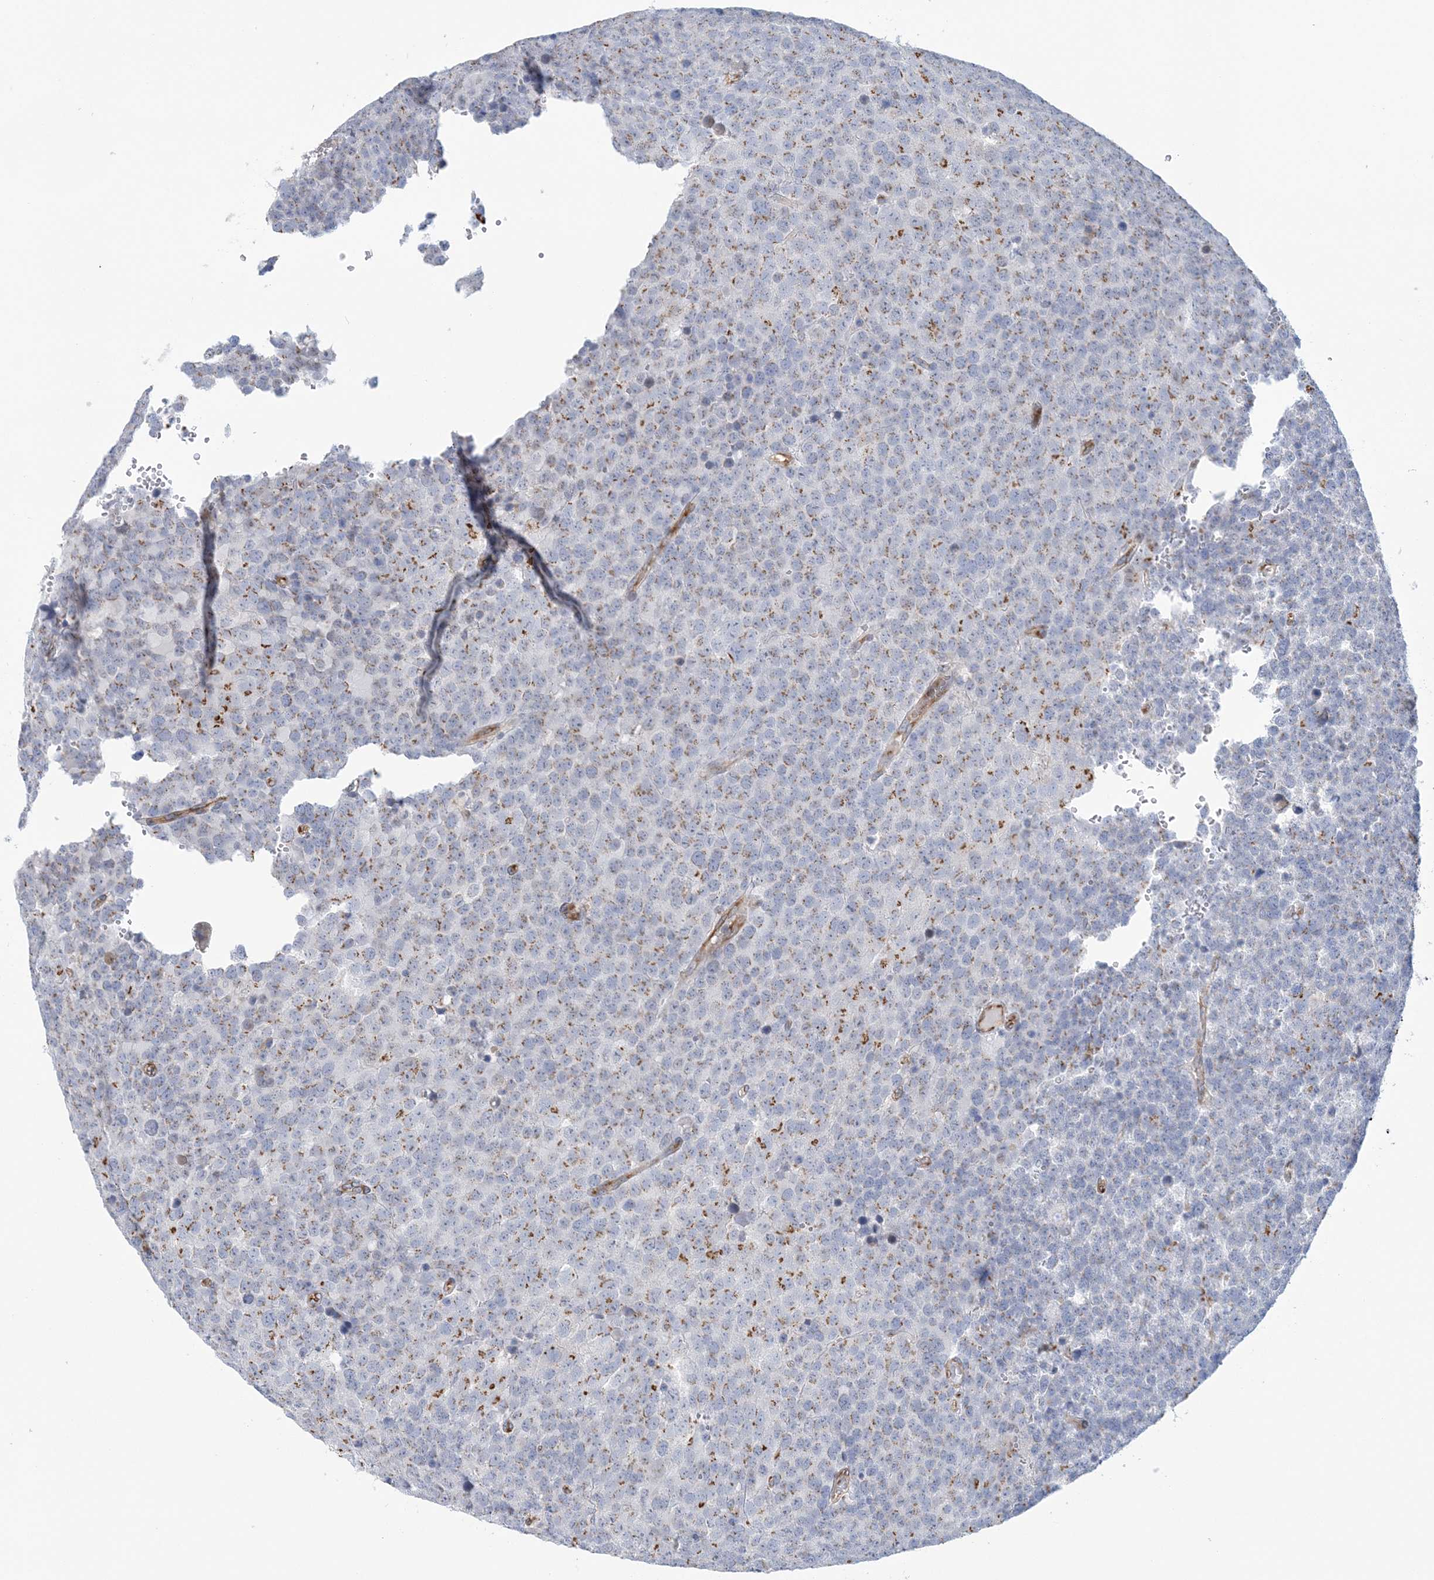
{"staining": {"intensity": "moderate", "quantity": "25%-75%", "location": "cytoplasmic/membranous"}, "tissue": "testis cancer", "cell_type": "Tumor cells", "image_type": "cancer", "snomed": [{"axis": "morphology", "description": "Seminoma, NOS"}, {"axis": "topography", "description": "Testis"}], "caption": "This is a histology image of immunohistochemistry (IHC) staining of seminoma (testis), which shows moderate expression in the cytoplasmic/membranous of tumor cells.", "gene": "PLEKHG4B", "patient": {"sex": "male", "age": 71}}